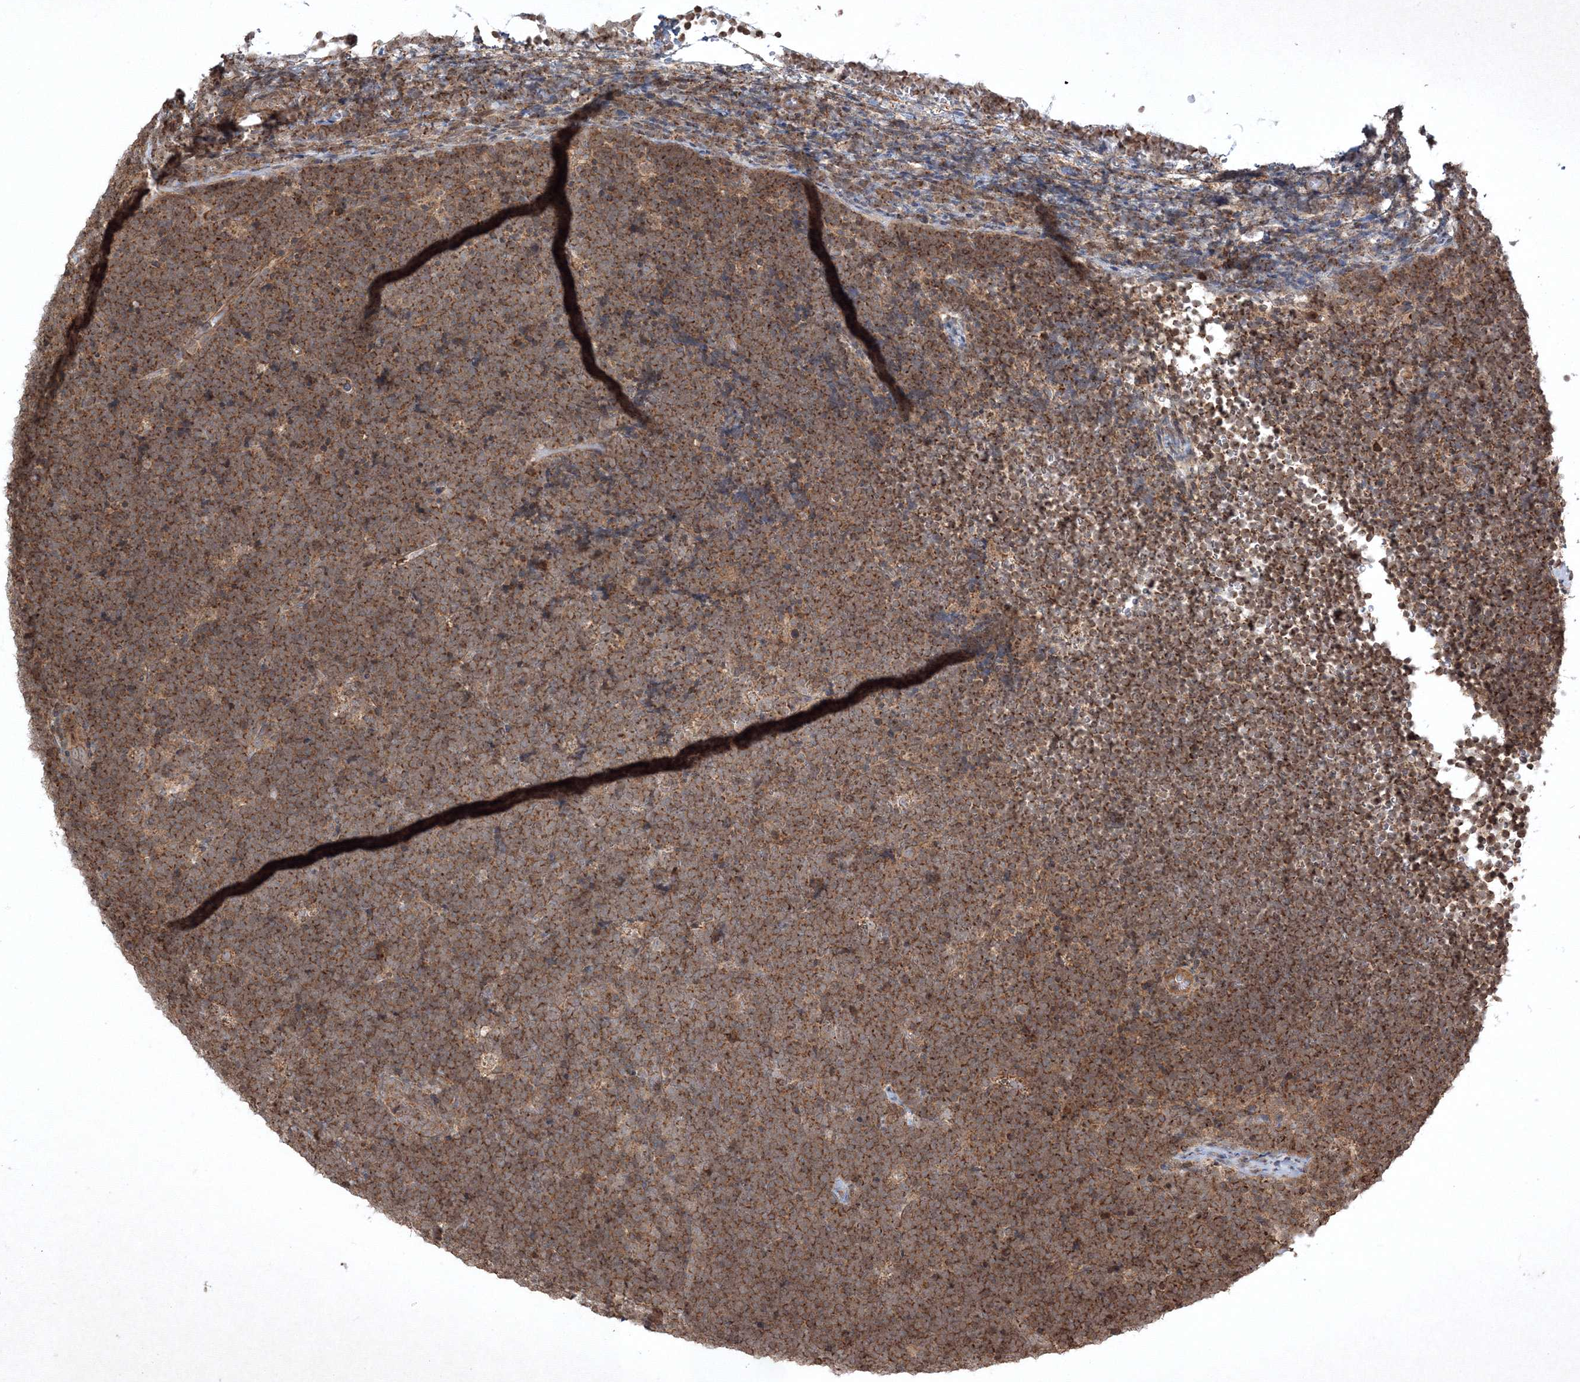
{"staining": {"intensity": "moderate", "quantity": ">75%", "location": "cytoplasmic/membranous"}, "tissue": "lymphoma", "cell_type": "Tumor cells", "image_type": "cancer", "snomed": [{"axis": "morphology", "description": "Malignant lymphoma, non-Hodgkin's type, High grade"}, {"axis": "topography", "description": "Lymph node"}], "caption": "About >75% of tumor cells in high-grade malignant lymphoma, non-Hodgkin's type display moderate cytoplasmic/membranous protein positivity as visualized by brown immunohistochemical staining.", "gene": "PLTP", "patient": {"sex": "male", "age": 13}}